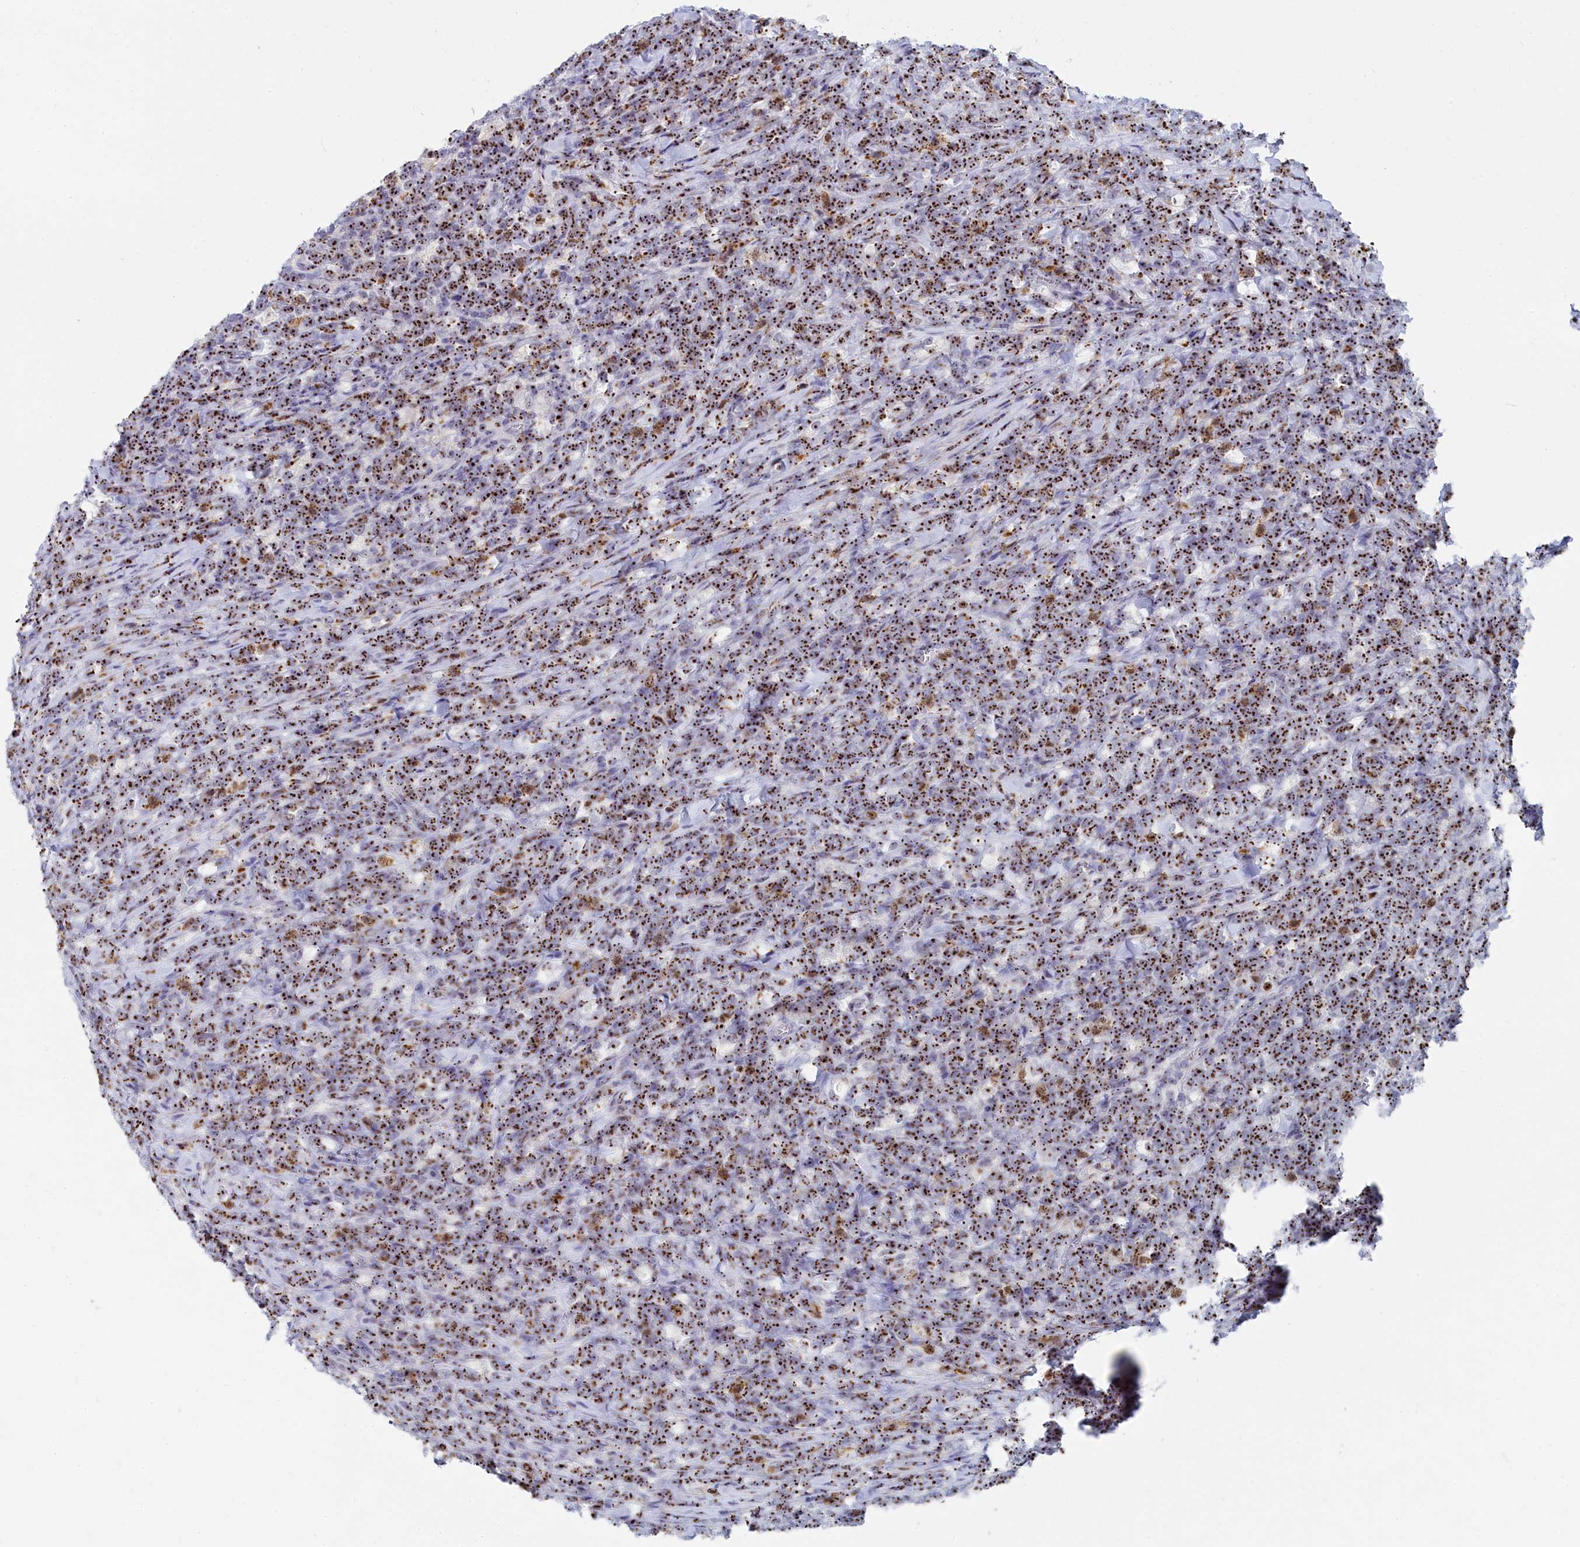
{"staining": {"intensity": "strong", "quantity": ">75%", "location": "nuclear"}, "tissue": "lymphoma", "cell_type": "Tumor cells", "image_type": "cancer", "snomed": [{"axis": "morphology", "description": "Malignant lymphoma, non-Hodgkin's type, High grade"}, {"axis": "topography", "description": "Small intestine"}], "caption": "Immunohistochemical staining of human high-grade malignant lymphoma, non-Hodgkin's type exhibits strong nuclear protein expression in approximately >75% of tumor cells.", "gene": "RSL1D1", "patient": {"sex": "male", "age": 8}}